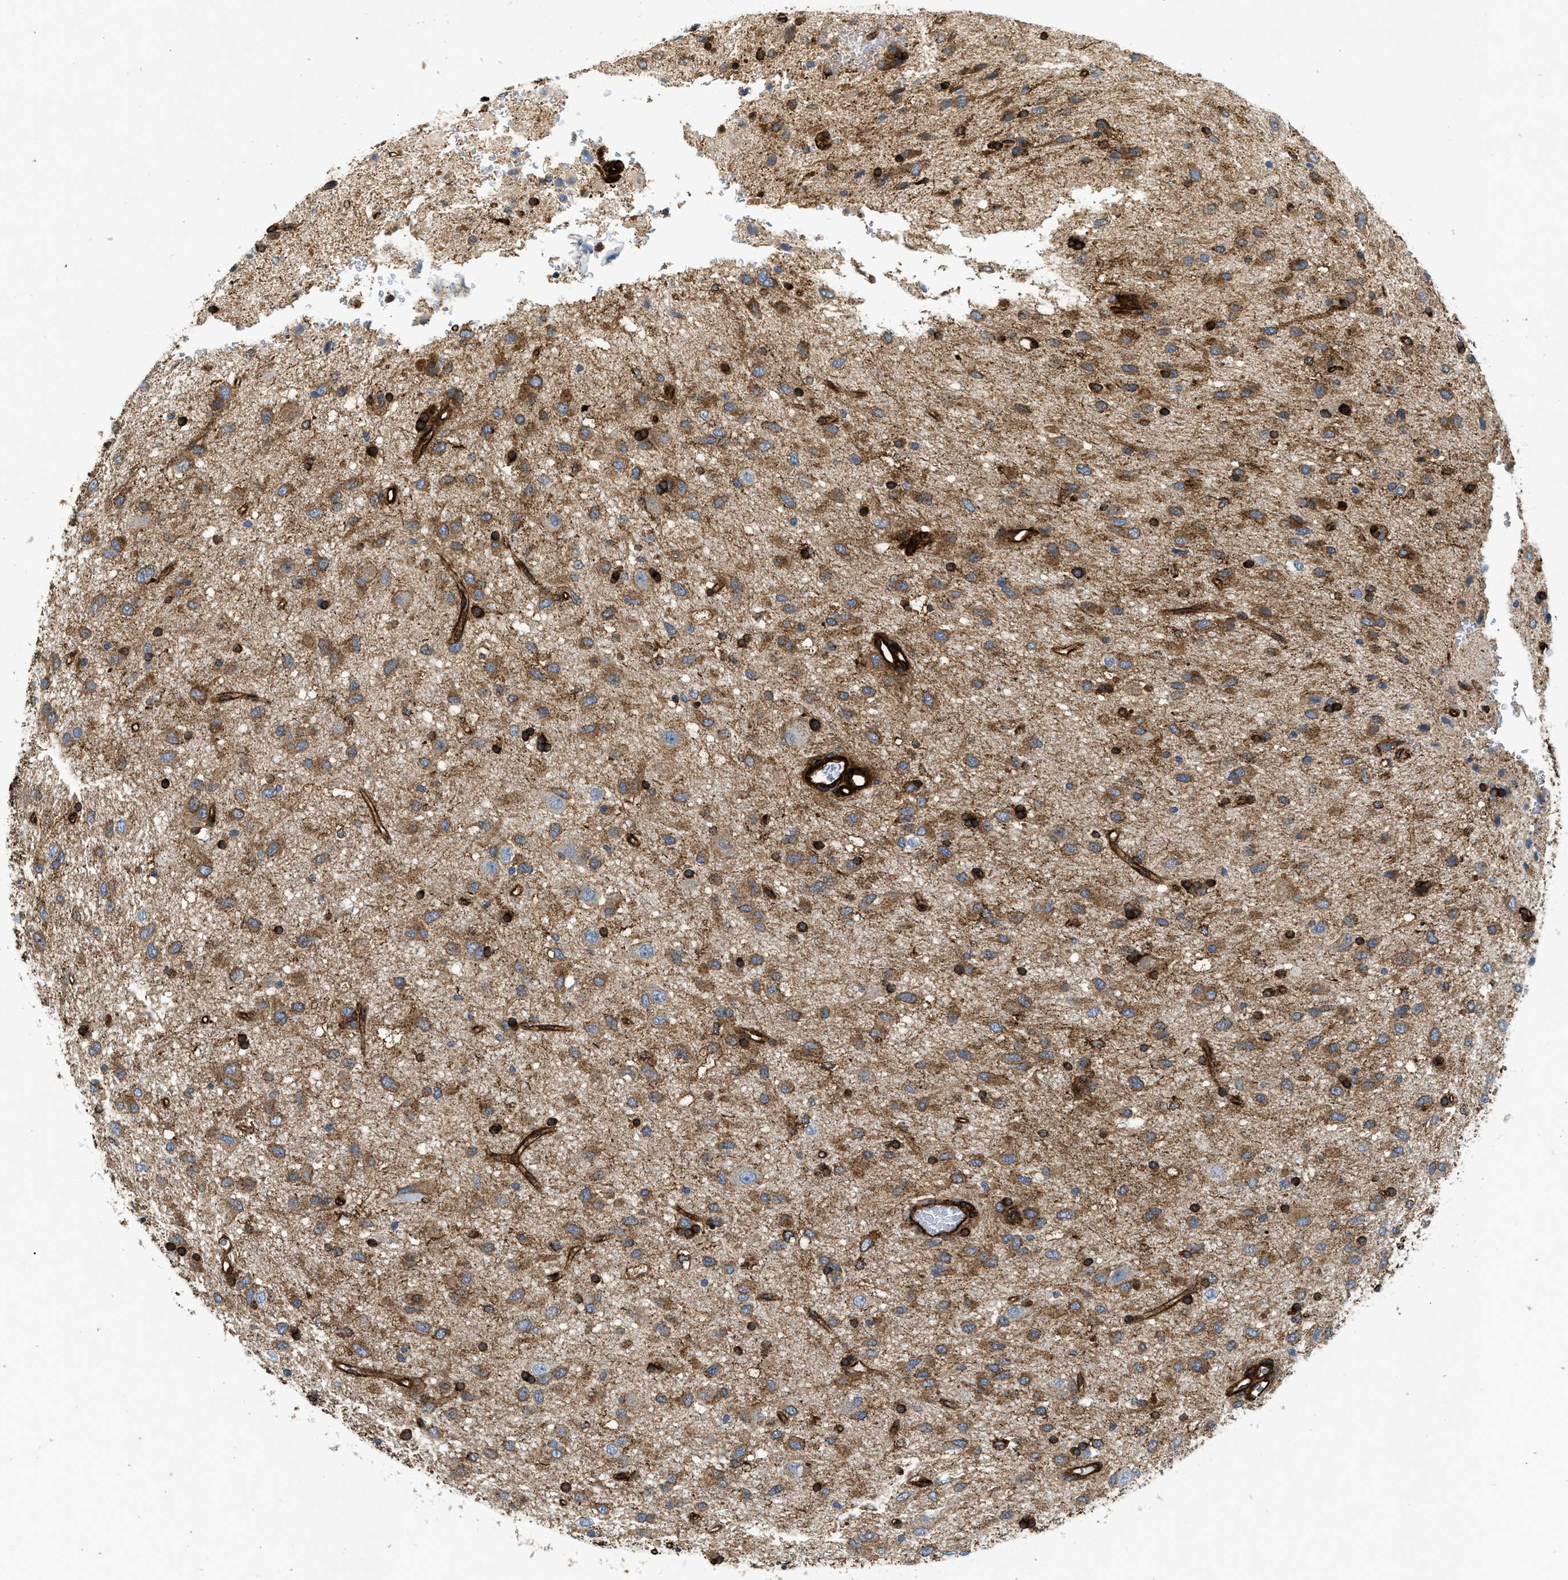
{"staining": {"intensity": "moderate", "quantity": ">75%", "location": "cytoplasmic/membranous"}, "tissue": "glioma", "cell_type": "Tumor cells", "image_type": "cancer", "snomed": [{"axis": "morphology", "description": "Glioma, malignant, Low grade"}, {"axis": "topography", "description": "Brain"}], "caption": "Protein positivity by immunohistochemistry exhibits moderate cytoplasmic/membranous positivity in about >75% of tumor cells in malignant low-grade glioma.", "gene": "HIP1", "patient": {"sex": "male", "age": 77}}